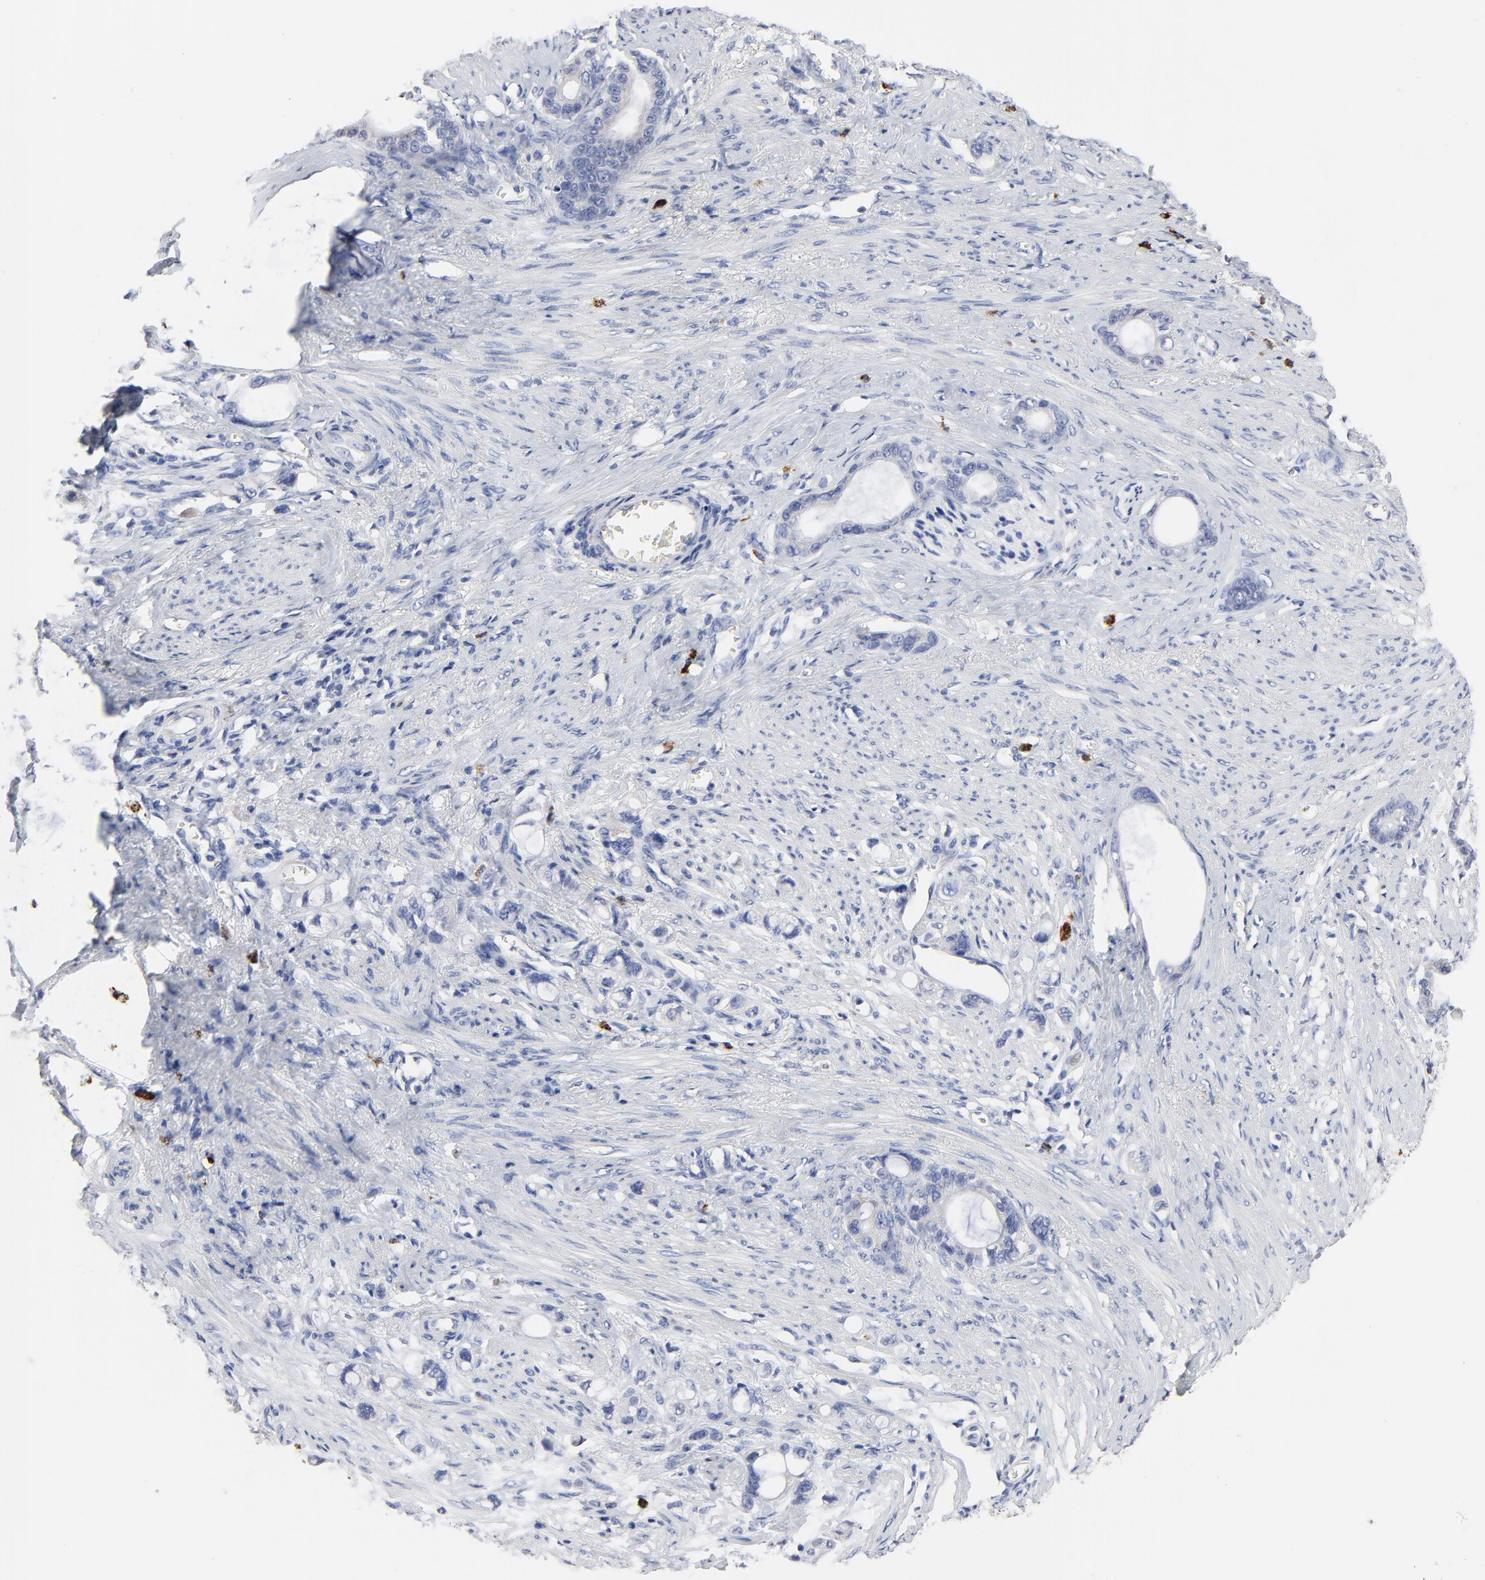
{"staining": {"intensity": "negative", "quantity": "none", "location": "none"}, "tissue": "stomach cancer", "cell_type": "Tumor cells", "image_type": "cancer", "snomed": [{"axis": "morphology", "description": "Adenocarcinoma, NOS"}, {"axis": "topography", "description": "Stomach"}], "caption": "Immunohistochemical staining of adenocarcinoma (stomach) demonstrates no significant staining in tumor cells. (DAB immunohistochemistry (IHC) visualized using brightfield microscopy, high magnification).", "gene": "FBXL5", "patient": {"sex": "female", "age": 75}}